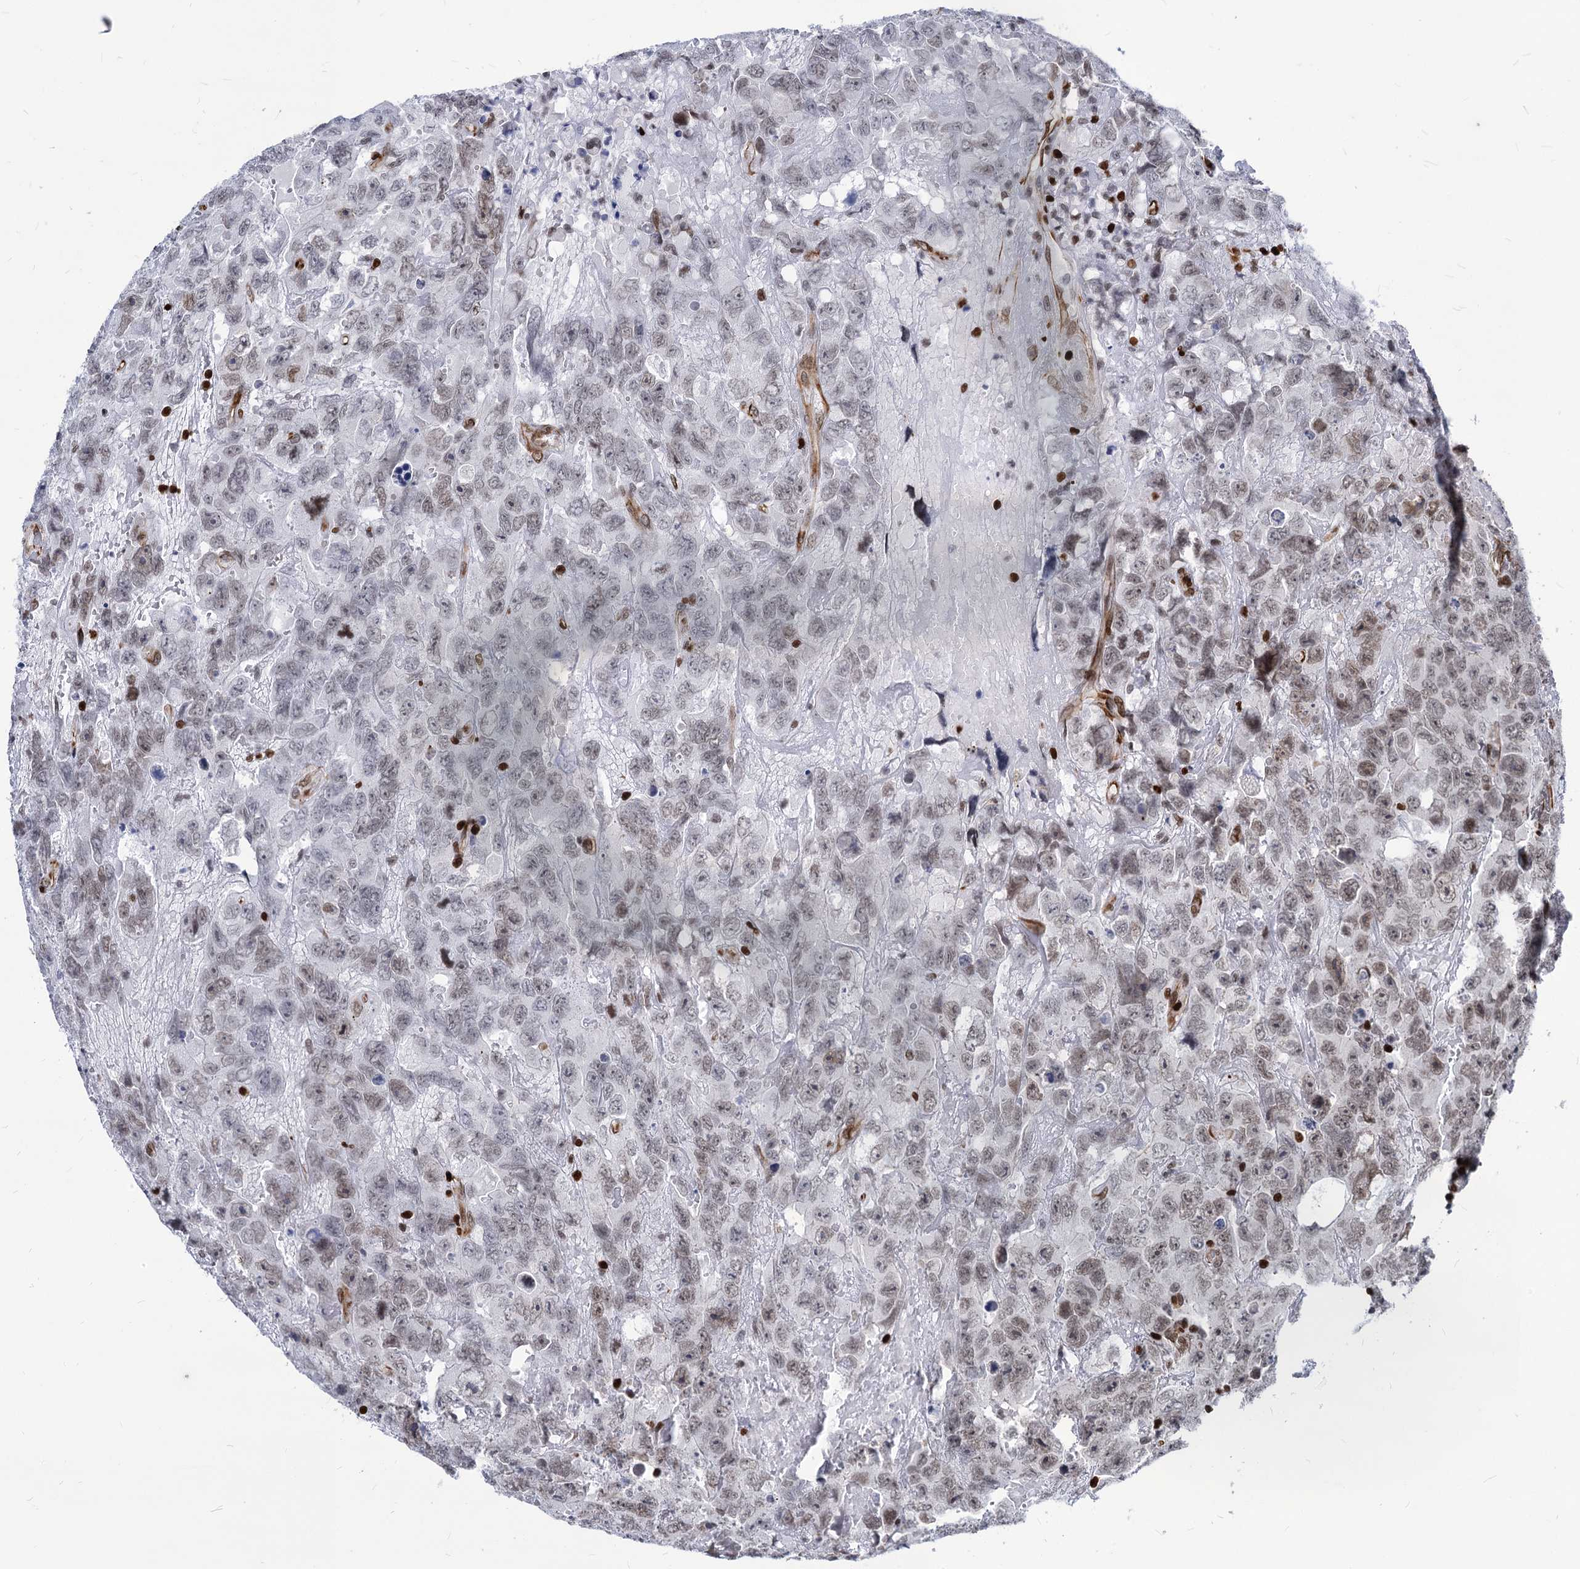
{"staining": {"intensity": "moderate", "quantity": "25%-75%", "location": "nuclear"}, "tissue": "testis cancer", "cell_type": "Tumor cells", "image_type": "cancer", "snomed": [{"axis": "morphology", "description": "Carcinoma, Embryonal, NOS"}, {"axis": "topography", "description": "Testis"}], "caption": "DAB (3,3'-diaminobenzidine) immunohistochemical staining of human embryonal carcinoma (testis) displays moderate nuclear protein staining in about 25%-75% of tumor cells. Immunohistochemistry stains the protein of interest in brown and the nuclei are stained blue.", "gene": "MECP2", "patient": {"sex": "male", "age": 45}}